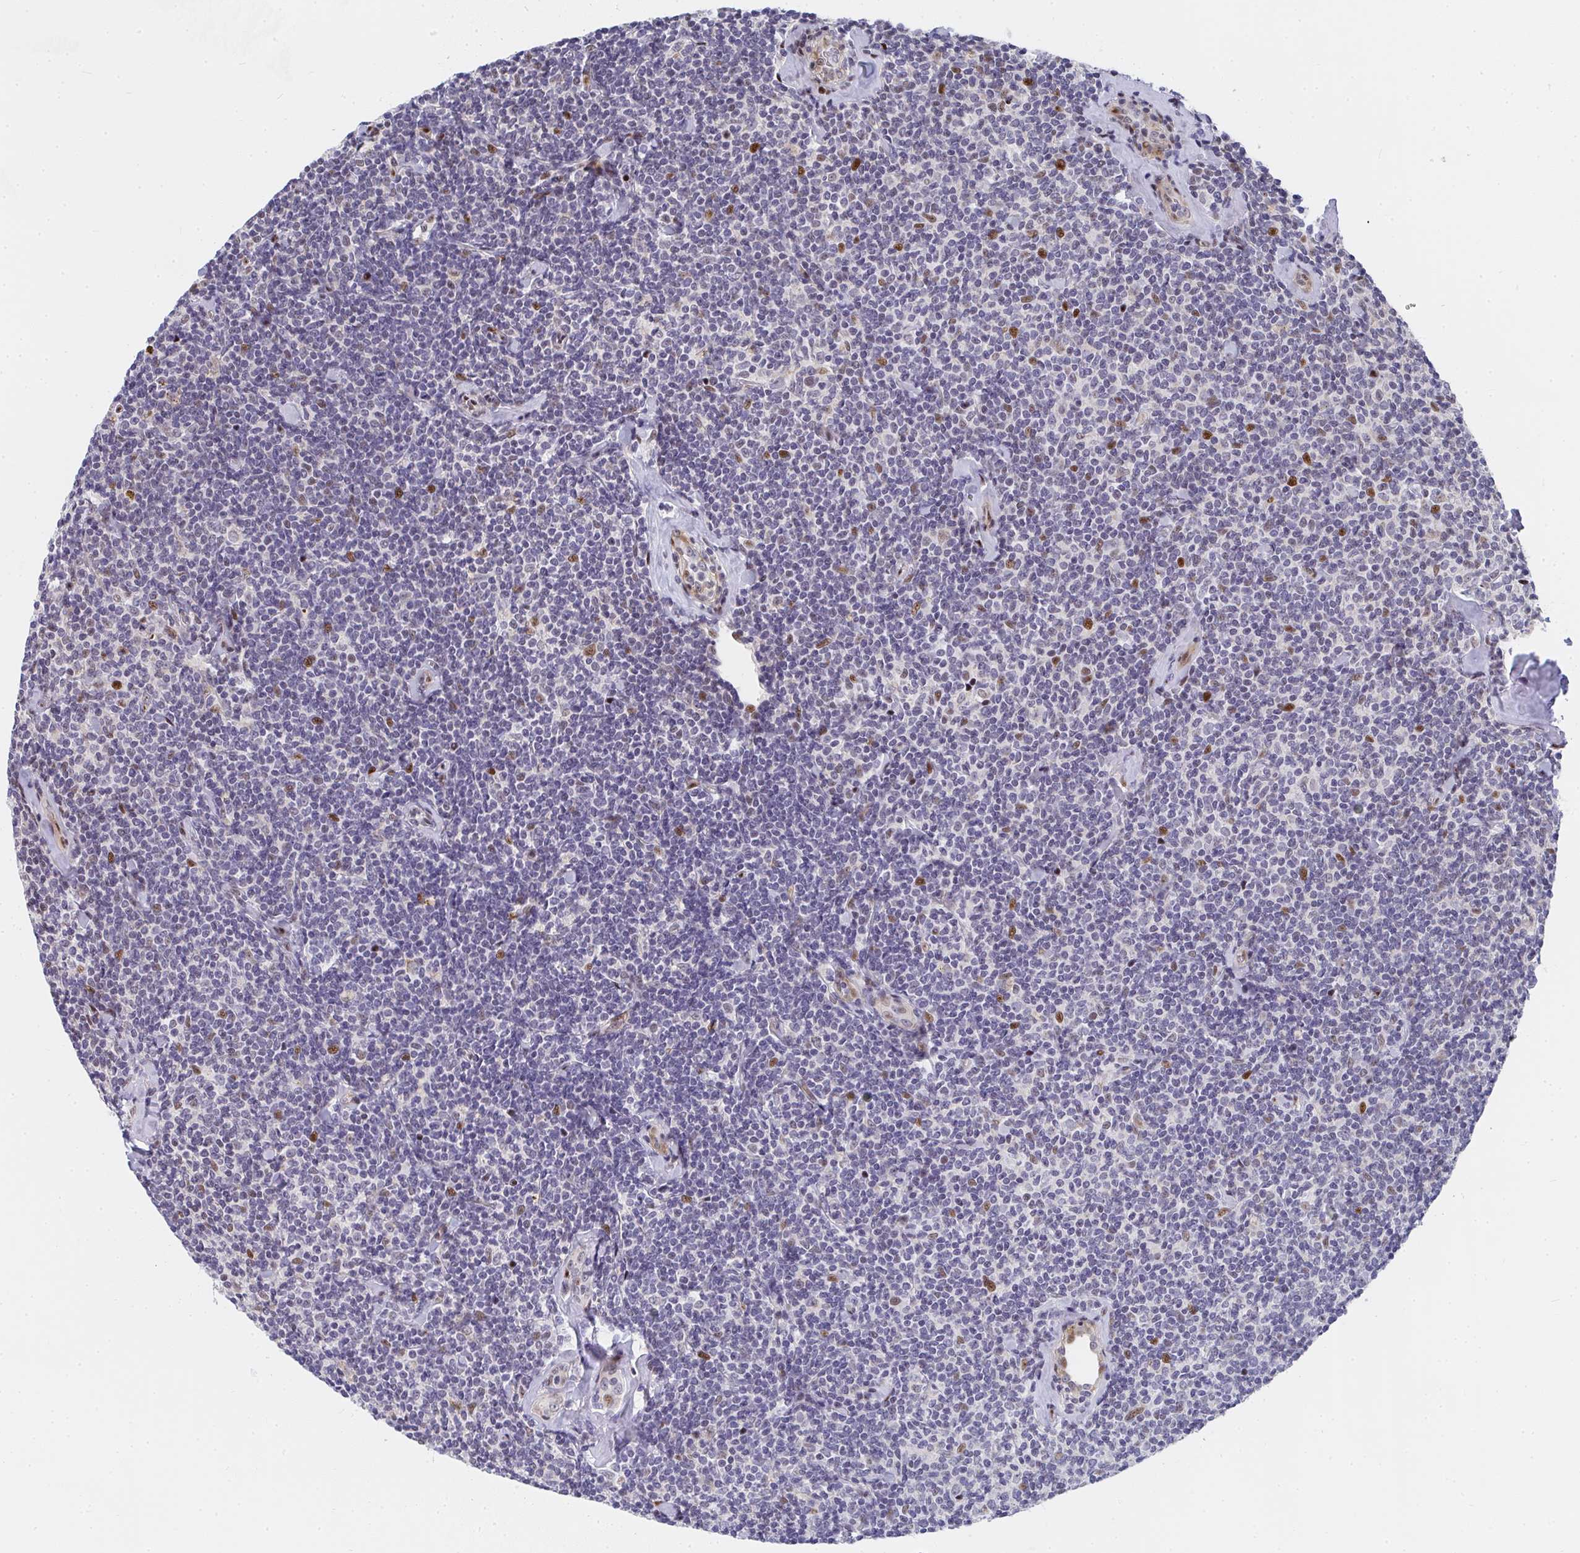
{"staining": {"intensity": "moderate", "quantity": "<25%", "location": "nuclear"}, "tissue": "lymphoma", "cell_type": "Tumor cells", "image_type": "cancer", "snomed": [{"axis": "morphology", "description": "Malignant lymphoma, non-Hodgkin's type, Low grade"}, {"axis": "topography", "description": "Lymph node"}], "caption": "Approximately <25% of tumor cells in human low-grade malignant lymphoma, non-Hodgkin's type demonstrate moderate nuclear protein expression as visualized by brown immunohistochemical staining.", "gene": "ZIC3", "patient": {"sex": "female", "age": 56}}